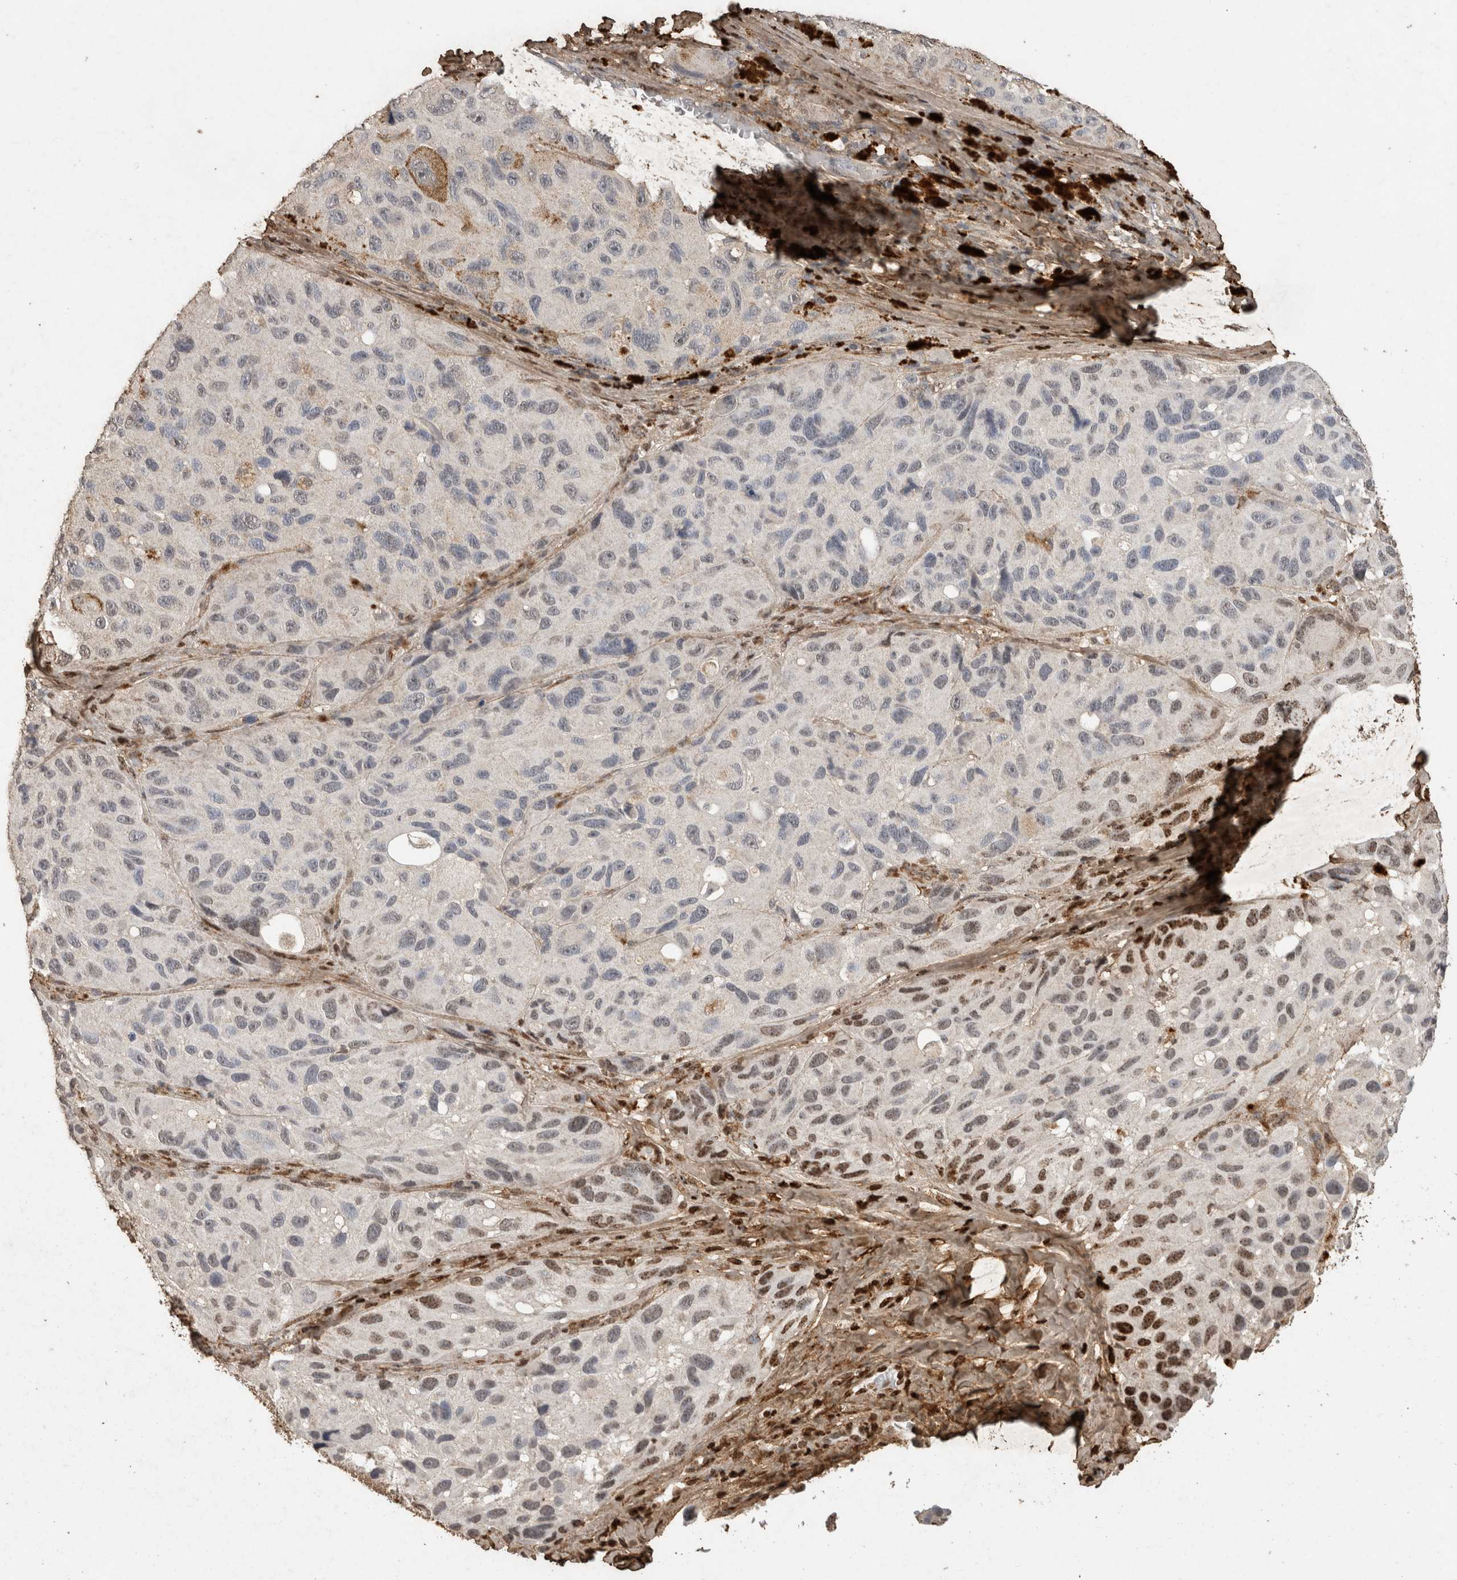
{"staining": {"intensity": "moderate", "quantity": "<25%", "location": "cytoplasmic/membranous"}, "tissue": "melanoma", "cell_type": "Tumor cells", "image_type": "cancer", "snomed": [{"axis": "morphology", "description": "Malignant melanoma, NOS"}, {"axis": "topography", "description": "Skin"}], "caption": "About <25% of tumor cells in human melanoma show moderate cytoplasmic/membranous protein expression as visualized by brown immunohistochemical staining.", "gene": "C1QTNF5", "patient": {"sex": "female", "age": 73}}